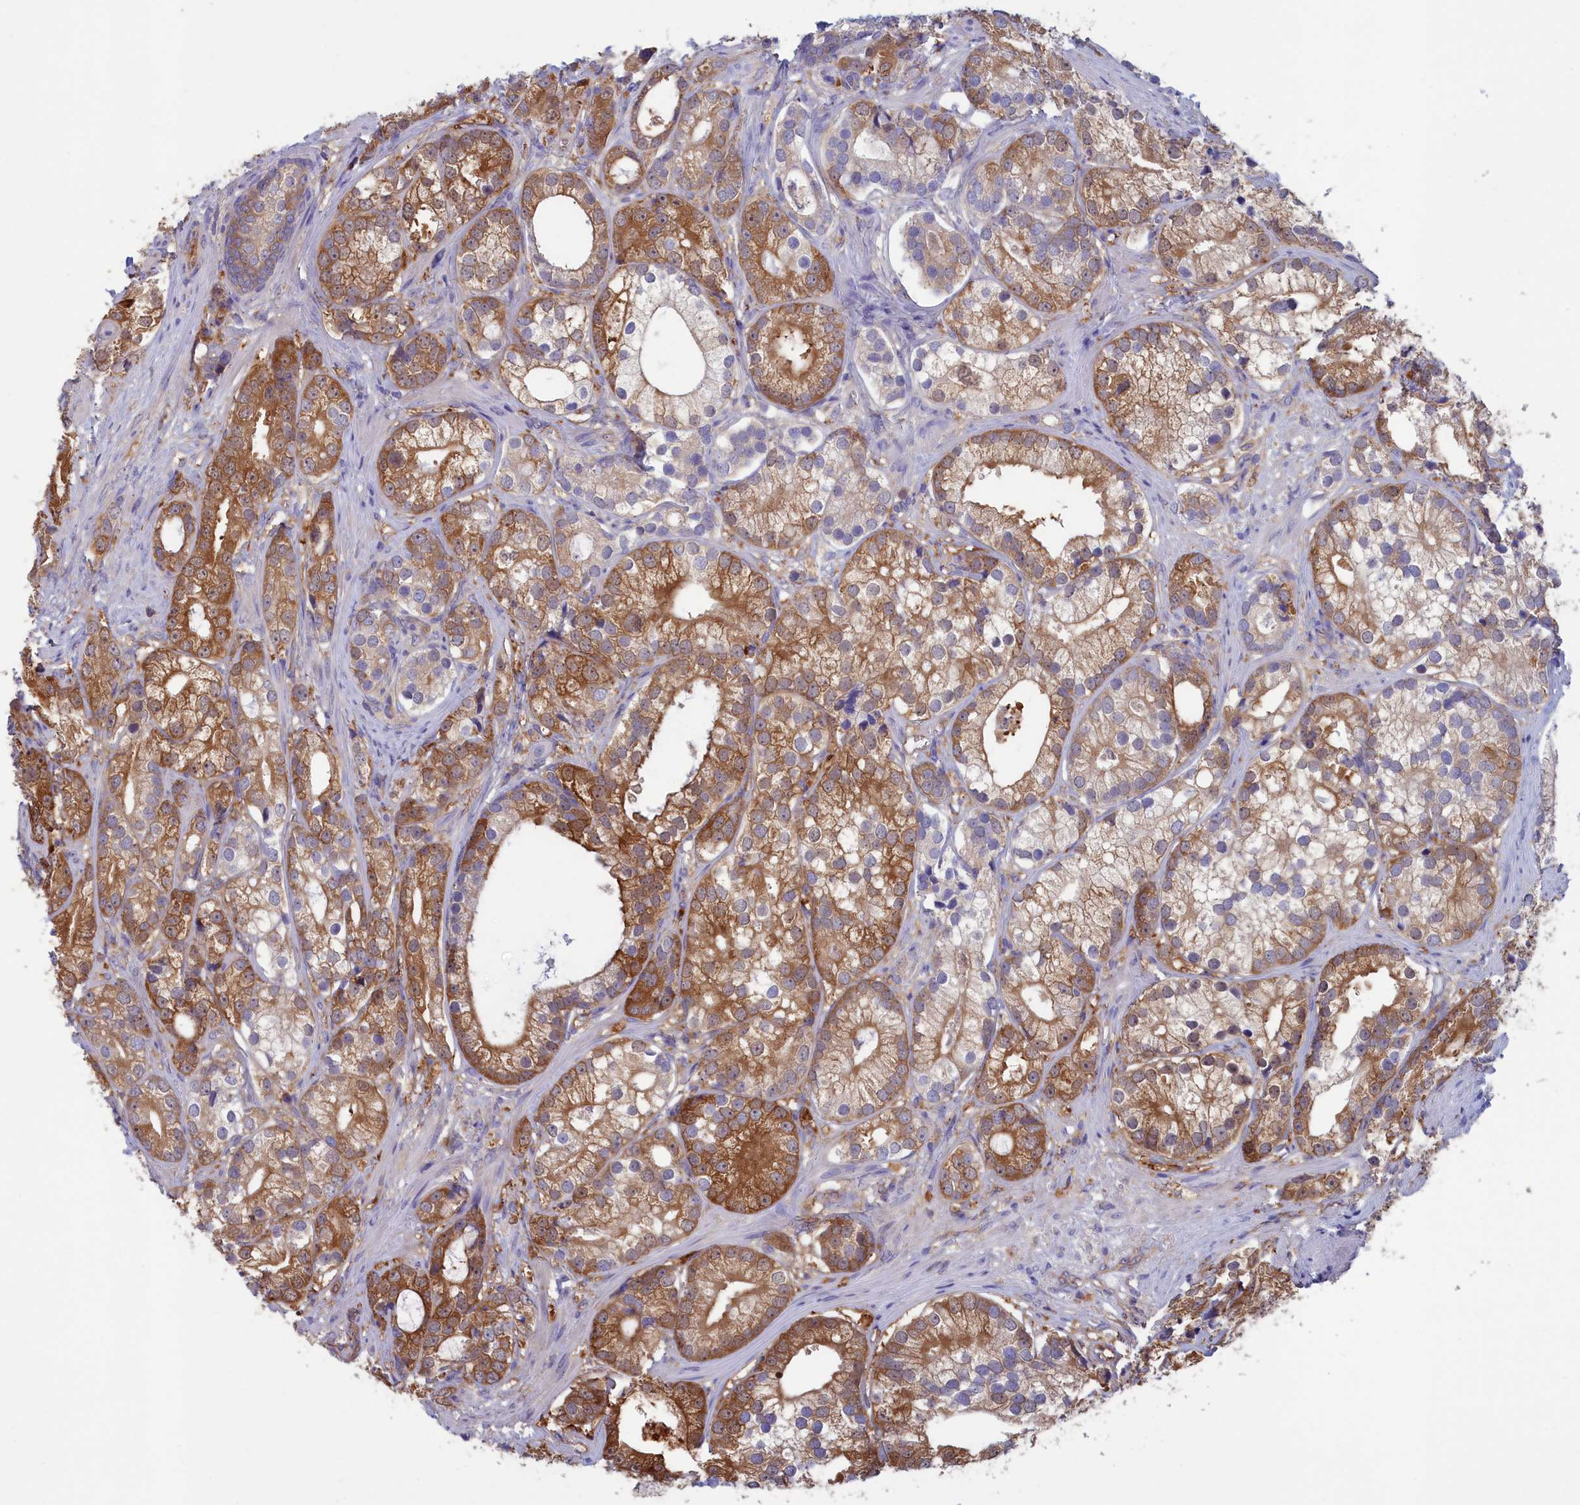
{"staining": {"intensity": "moderate", "quantity": ">75%", "location": "cytoplasmic/membranous"}, "tissue": "prostate cancer", "cell_type": "Tumor cells", "image_type": "cancer", "snomed": [{"axis": "morphology", "description": "Adenocarcinoma, High grade"}, {"axis": "topography", "description": "Prostate"}], "caption": "IHC histopathology image of neoplastic tissue: prostate cancer (high-grade adenocarcinoma) stained using immunohistochemistry demonstrates medium levels of moderate protein expression localized specifically in the cytoplasmic/membranous of tumor cells, appearing as a cytoplasmic/membranous brown color.", "gene": "SYNDIG1L", "patient": {"sex": "male", "age": 75}}